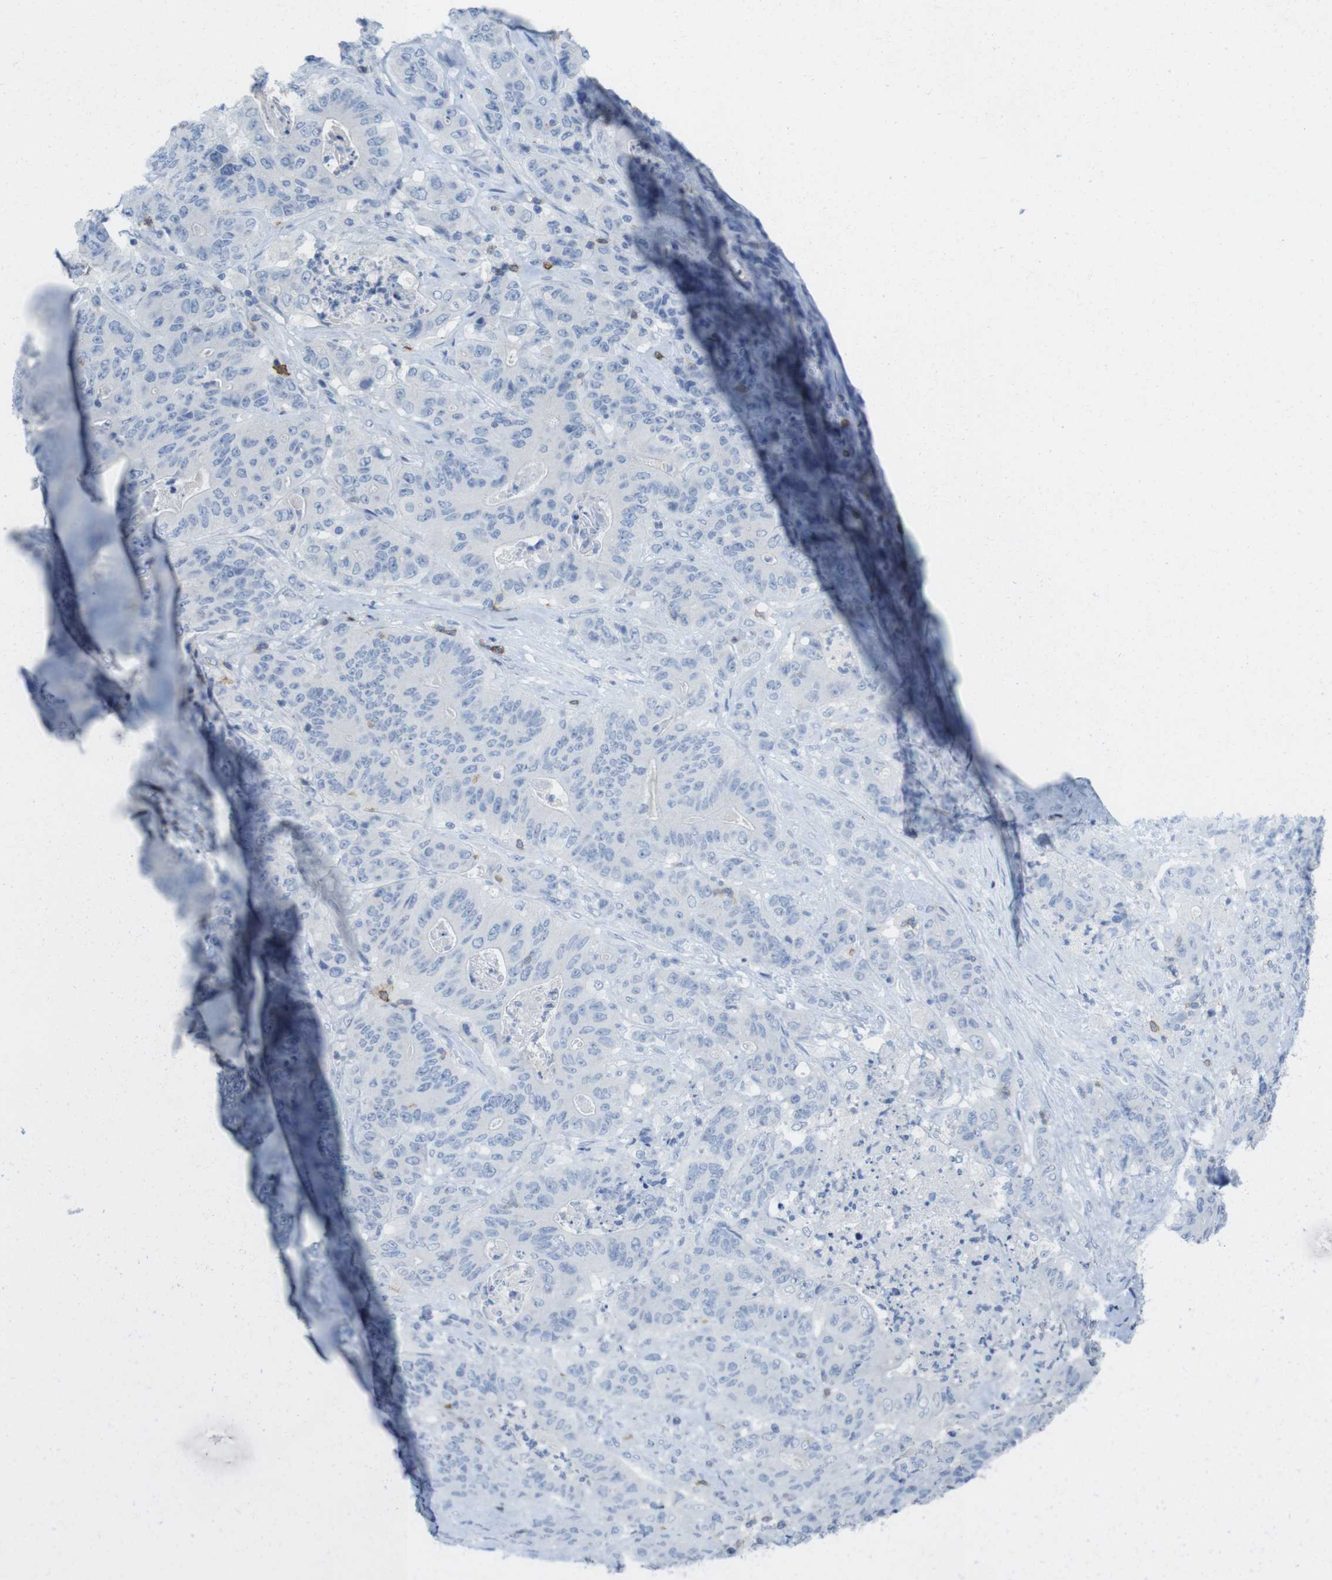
{"staining": {"intensity": "negative", "quantity": "none", "location": "none"}, "tissue": "stomach cancer", "cell_type": "Tumor cells", "image_type": "cancer", "snomed": [{"axis": "morphology", "description": "Adenocarcinoma, NOS"}, {"axis": "topography", "description": "Stomach"}], "caption": "Immunohistochemistry of stomach cancer exhibits no staining in tumor cells.", "gene": "CD5", "patient": {"sex": "female", "age": 73}}